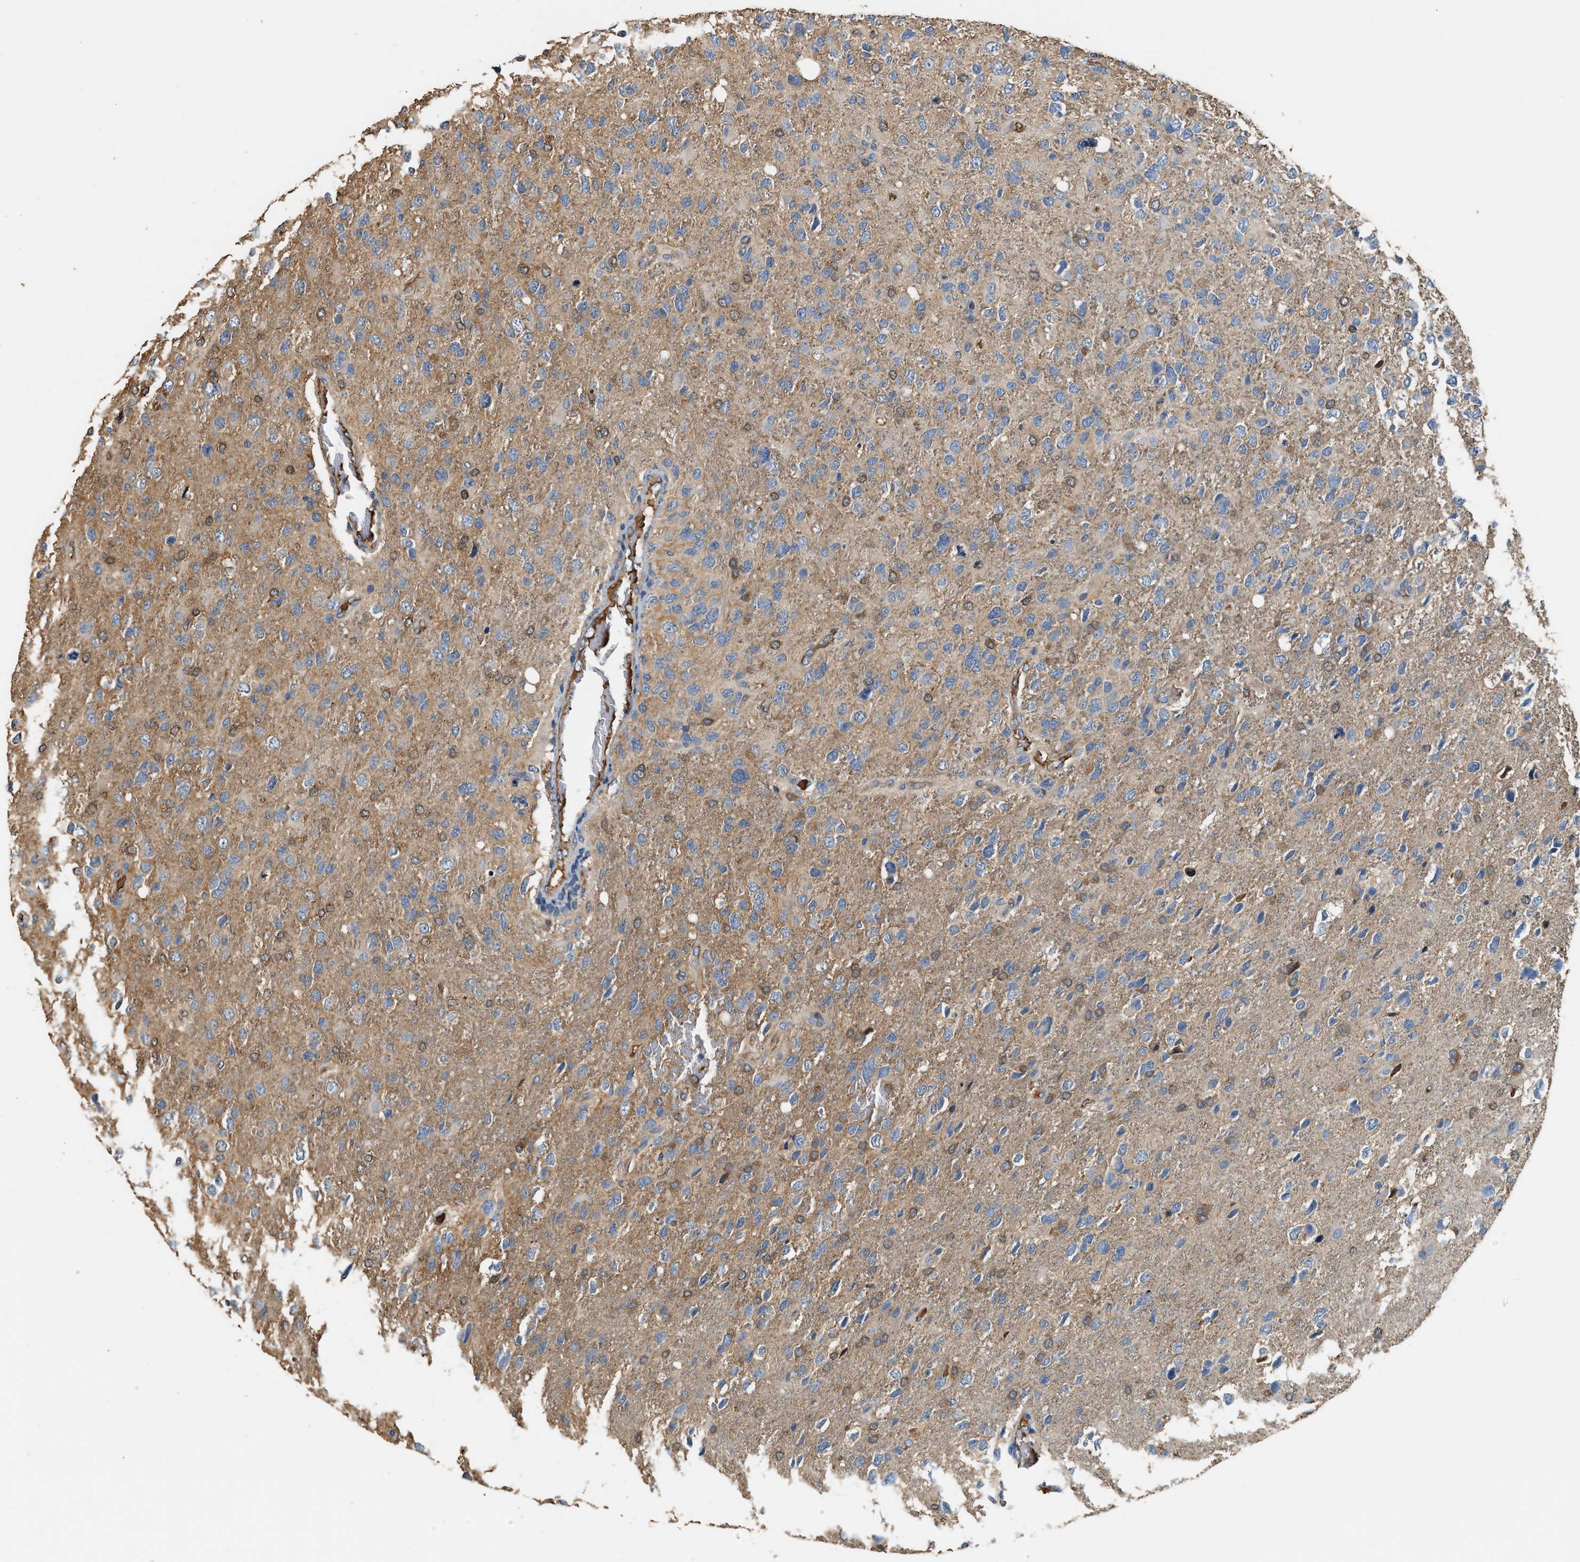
{"staining": {"intensity": "moderate", "quantity": "<25%", "location": "cytoplasmic/membranous"}, "tissue": "glioma", "cell_type": "Tumor cells", "image_type": "cancer", "snomed": [{"axis": "morphology", "description": "Glioma, malignant, High grade"}, {"axis": "topography", "description": "Brain"}], "caption": "Glioma stained with a protein marker shows moderate staining in tumor cells.", "gene": "TMEM268", "patient": {"sex": "female", "age": 58}}